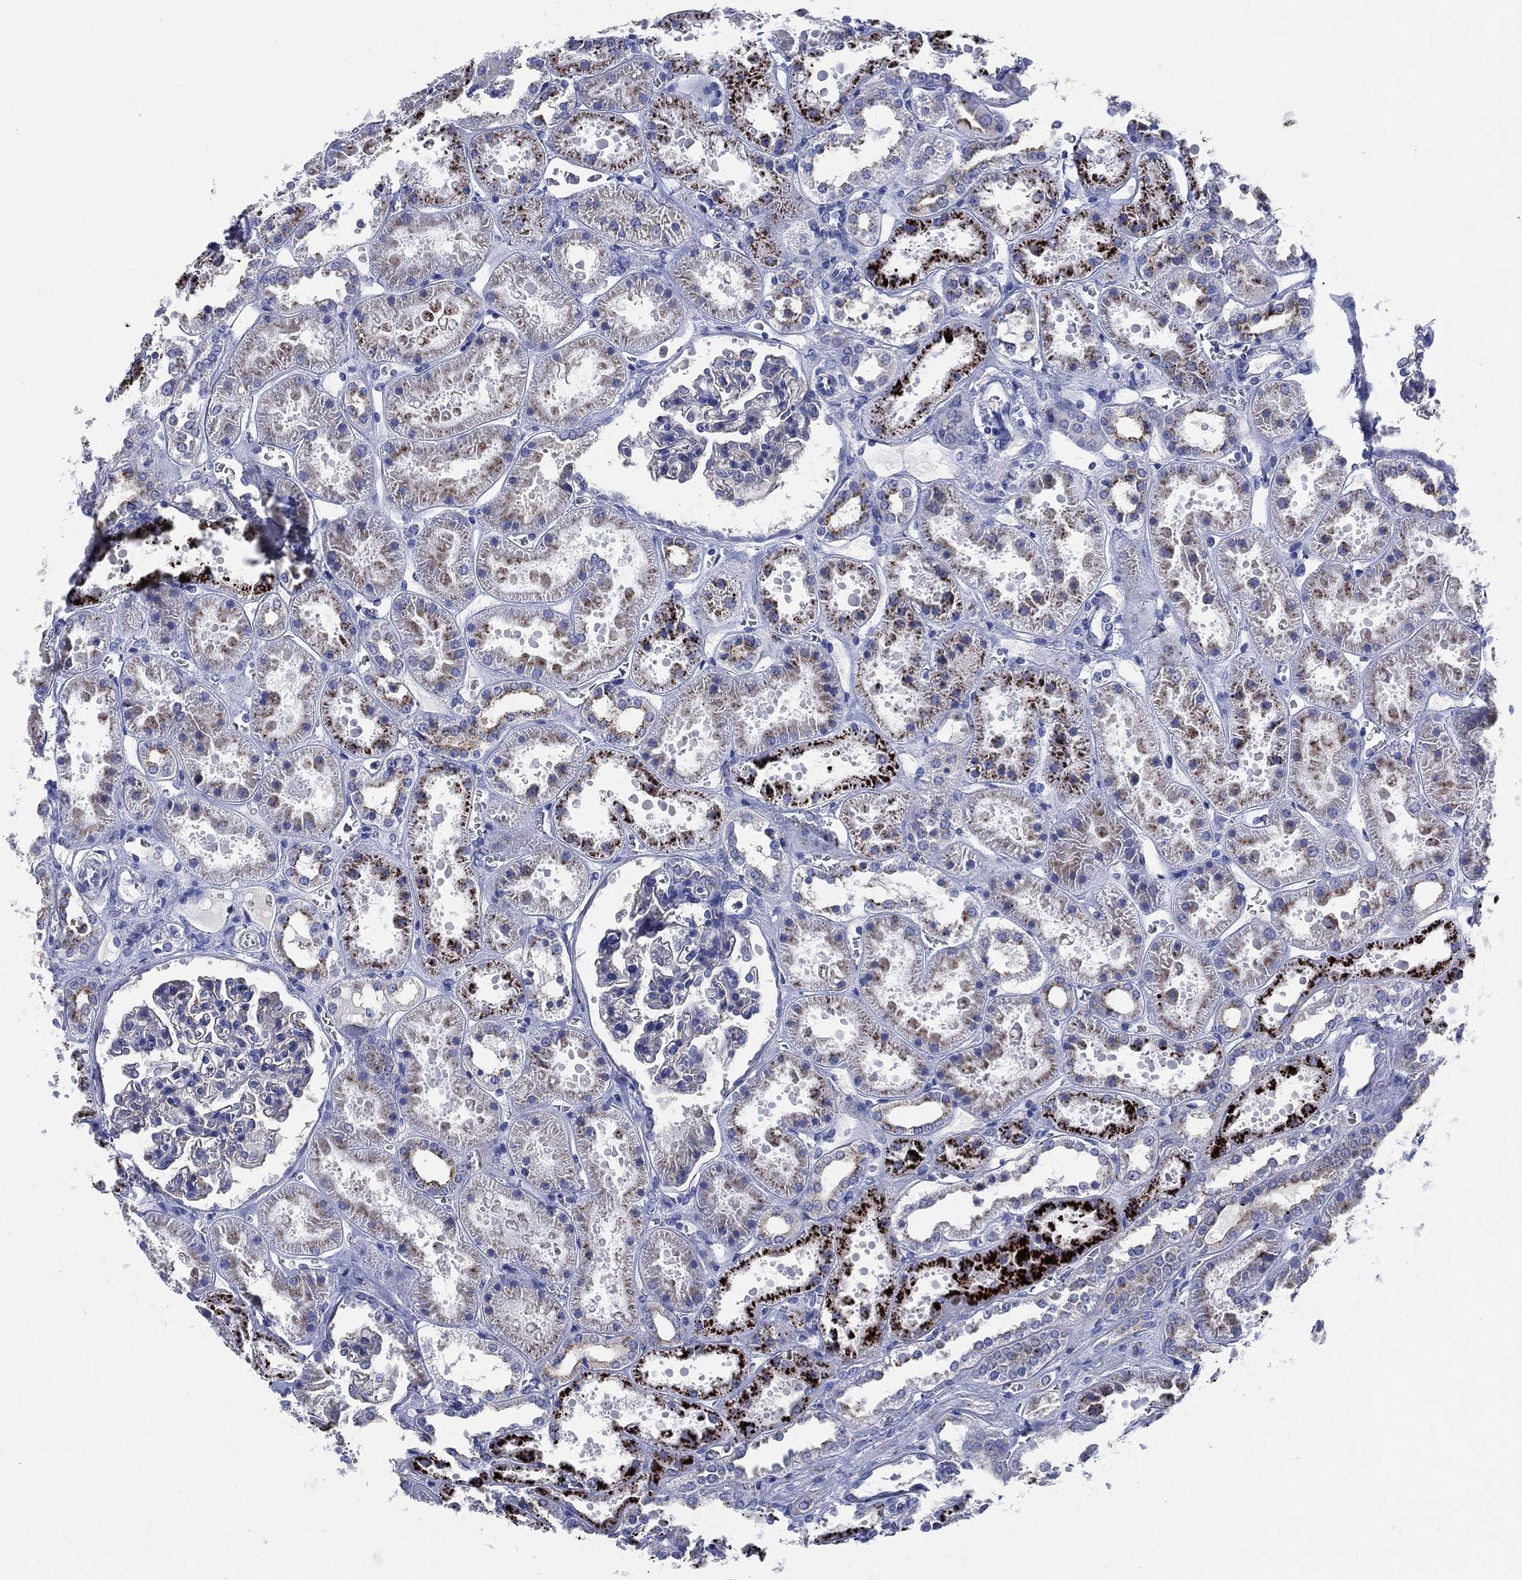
{"staining": {"intensity": "negative", "quantity": "none", "location": "none"}, "tissue": "kidney", "cell_type": "Cells in glomeruli", "image_type": "normal", "snomed": [{"axis": "morphology", "description": "Normal tissue, NOS"}, {"axis": "topography", "description": "Kidney"}], "caption": "Immunohistochemistry image of normal kidney: kidney stained with DAB exhibits no significant protein positivity in cells in glomeruli. The staining is performed using DAB brown chromogen with nuclei counter-stained in using hematoxylin.", "gene": "GALNS", "patient": {"sex": "female", "age": 41}}